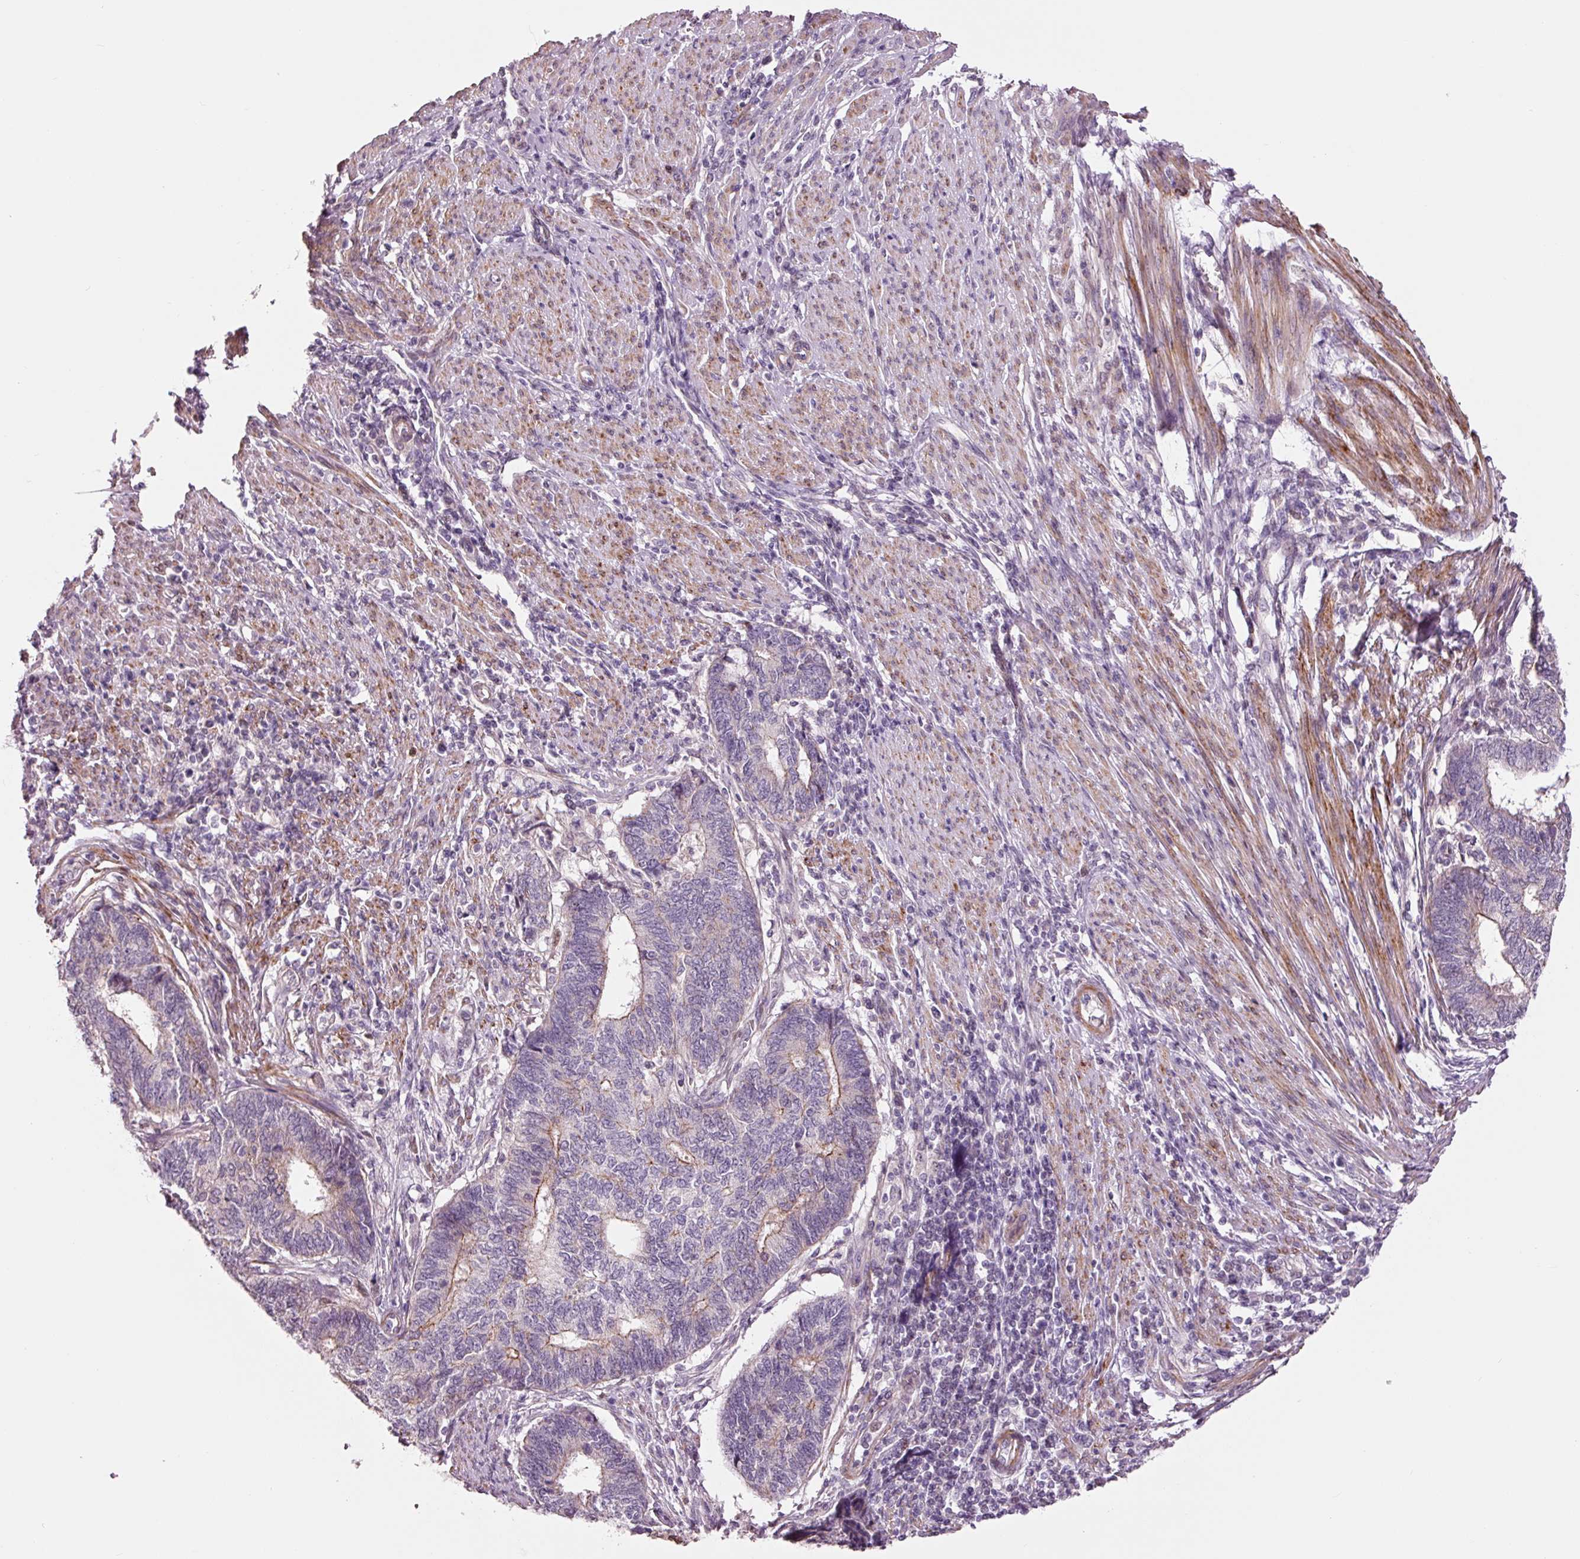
{"staining": {"intensity": "moderate", "quantity": "<25%", "location": "cytoplasmic/membranous"}, "tissue": "endometrial cancer", "cell_type": "Tumor cells", "image_type": "cancer", "snomed": [{"axis": "morphology", "description": "Adenocarcinoma, NOS"}, {"axis": "topography", "description": "Uterus"}, {"axis": "topography", "description": "Endometrium"}], "caption": "Immunohistochemistry (DAB) staining of endometrial cancer exhibits moderate cytoplasmic/membranous protein expression in about <25% of tumor cells.", "gene": "DAPP1", "patient": {"sex": "female", "age": 70}}